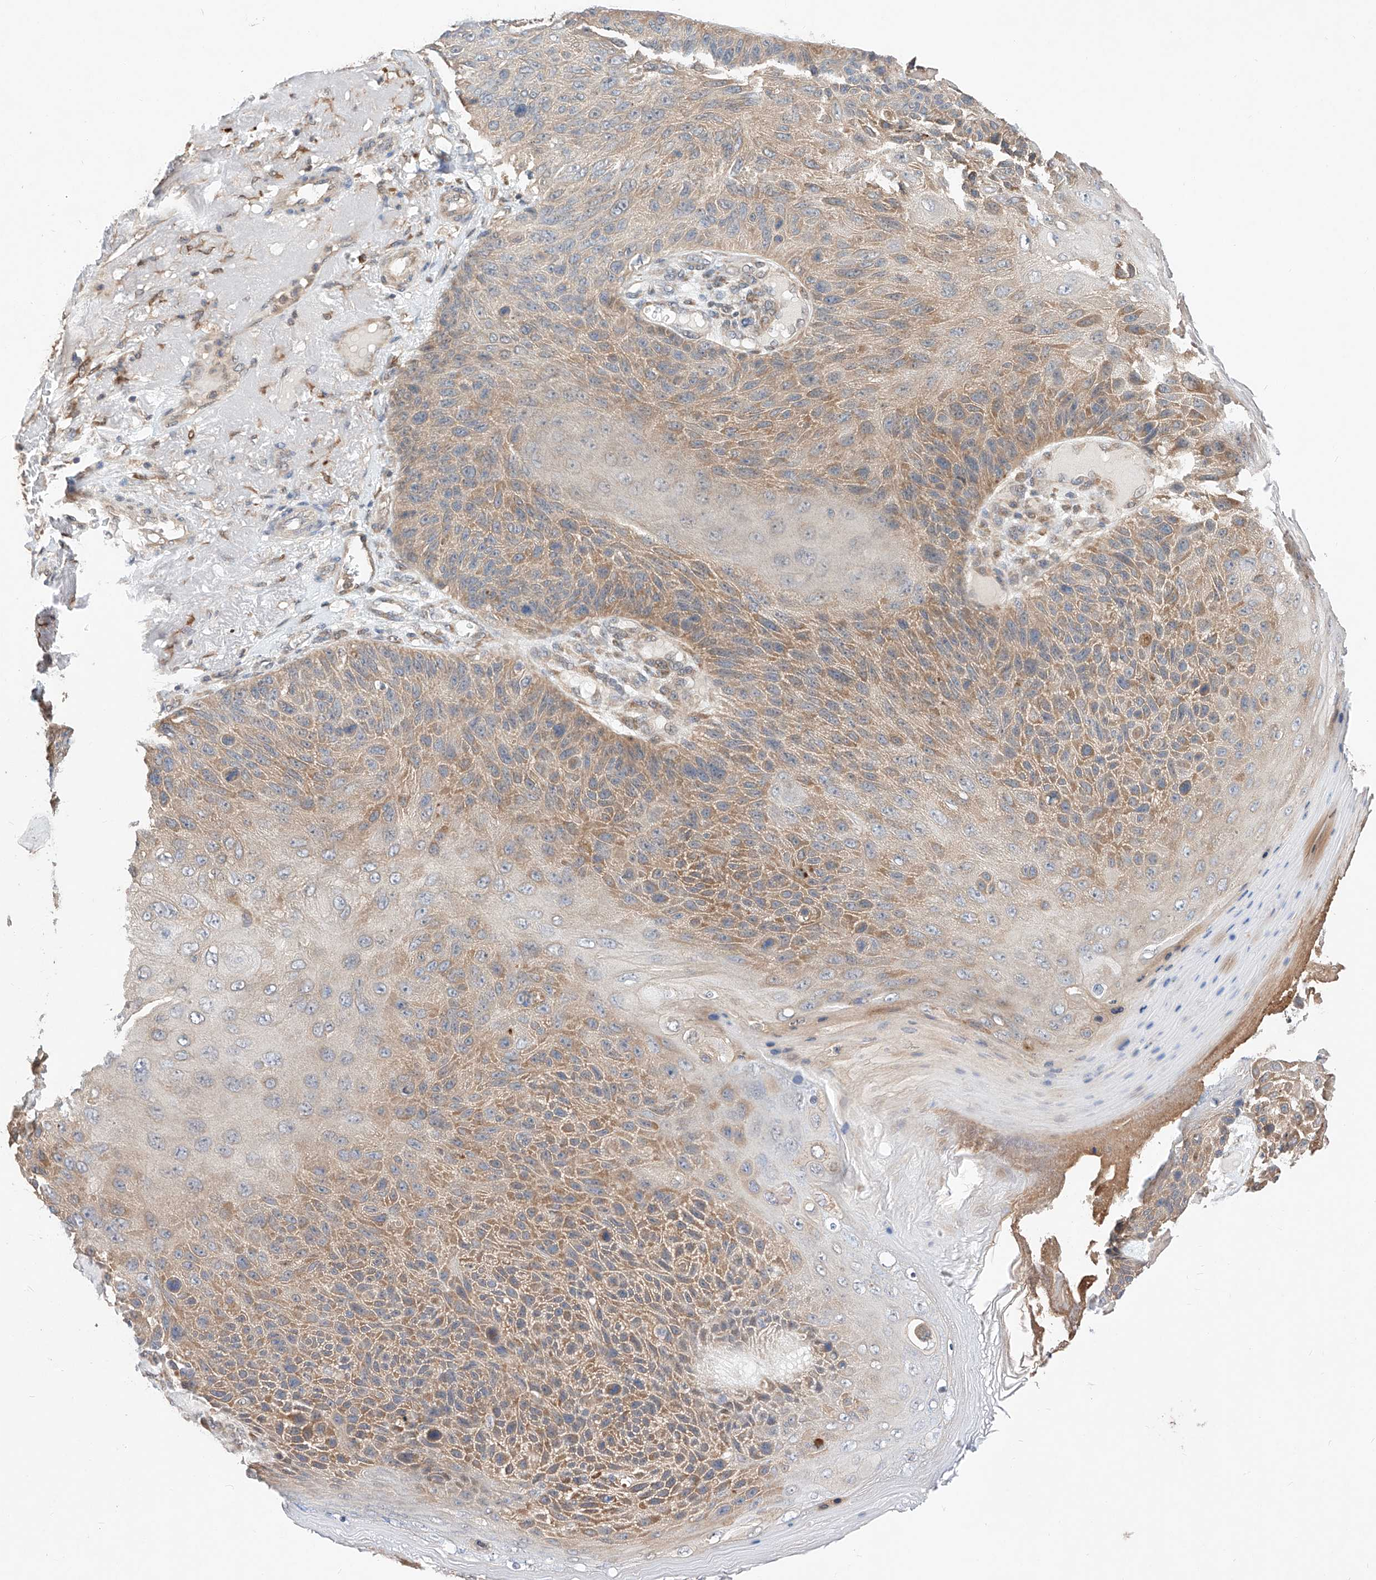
{"staining": {"intensity": "moderate", "quantity": "25%-75%", "location": "cytoplasmic/membranous"}, "tissue": "skin cancer", "cell_type": "Tumor cells", "image_type": "cancer", "snomed": [{"axis": "morphology", "description": "Squamous cell carcinoma, NOS"}, {"axis": "topography", "description": "Skin"}], "caption": "Moderate cytoplasmic/membranous staining for a protein is seen in about 25%-75% of tumor cells of squamous cell carcinoma (skin) using IHC.", "gene": "ZSCAN4", "patient": {"sex": "female", "age": 88}}